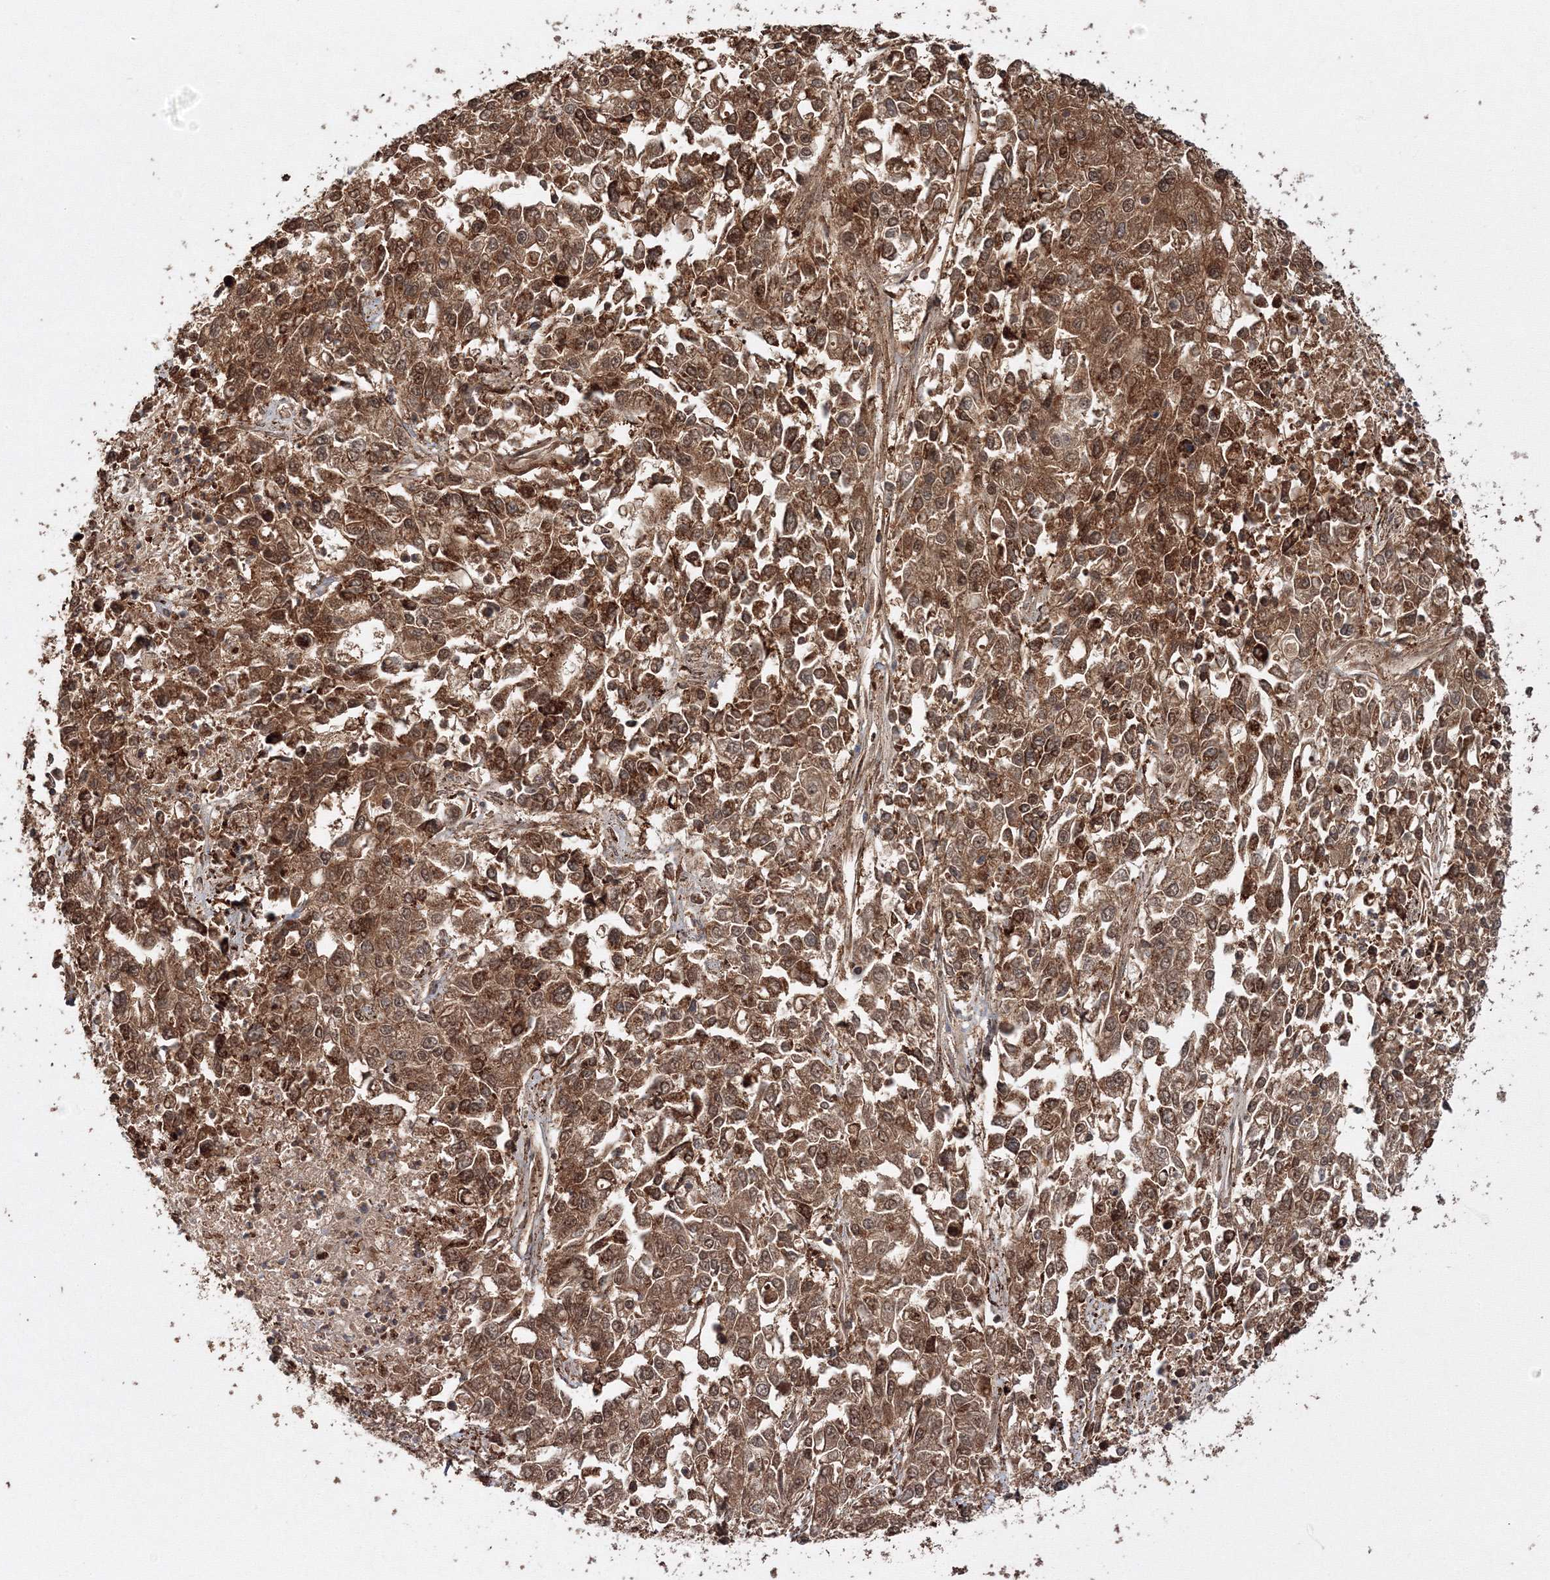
{"staining": {"intensity": "moderate", "quantity": ">75%", "location": "cytoplasmic/membranous"}, "tissue": "endometrial cancer", "cell_type": "Tumor cells", "image_type": "cancer", "snomed": [{"axis": "morphology", "description": "Adenocarcinoma, NOS"}, {"axis": "topography", "description": "Endometrium"}], "caption": "Immunohistochemistry image of neoplastic tissue: human adenocarcinoma (endometrial) stained using IHC exhibits medium levels of moderate protein expression localized specifically in the cytoplasmic/membranous of tumor cells, appearing as a cytoplasmic/membranous brown color.", "gene": "DDO", "patient": {"sex": "female", "age": 49}}